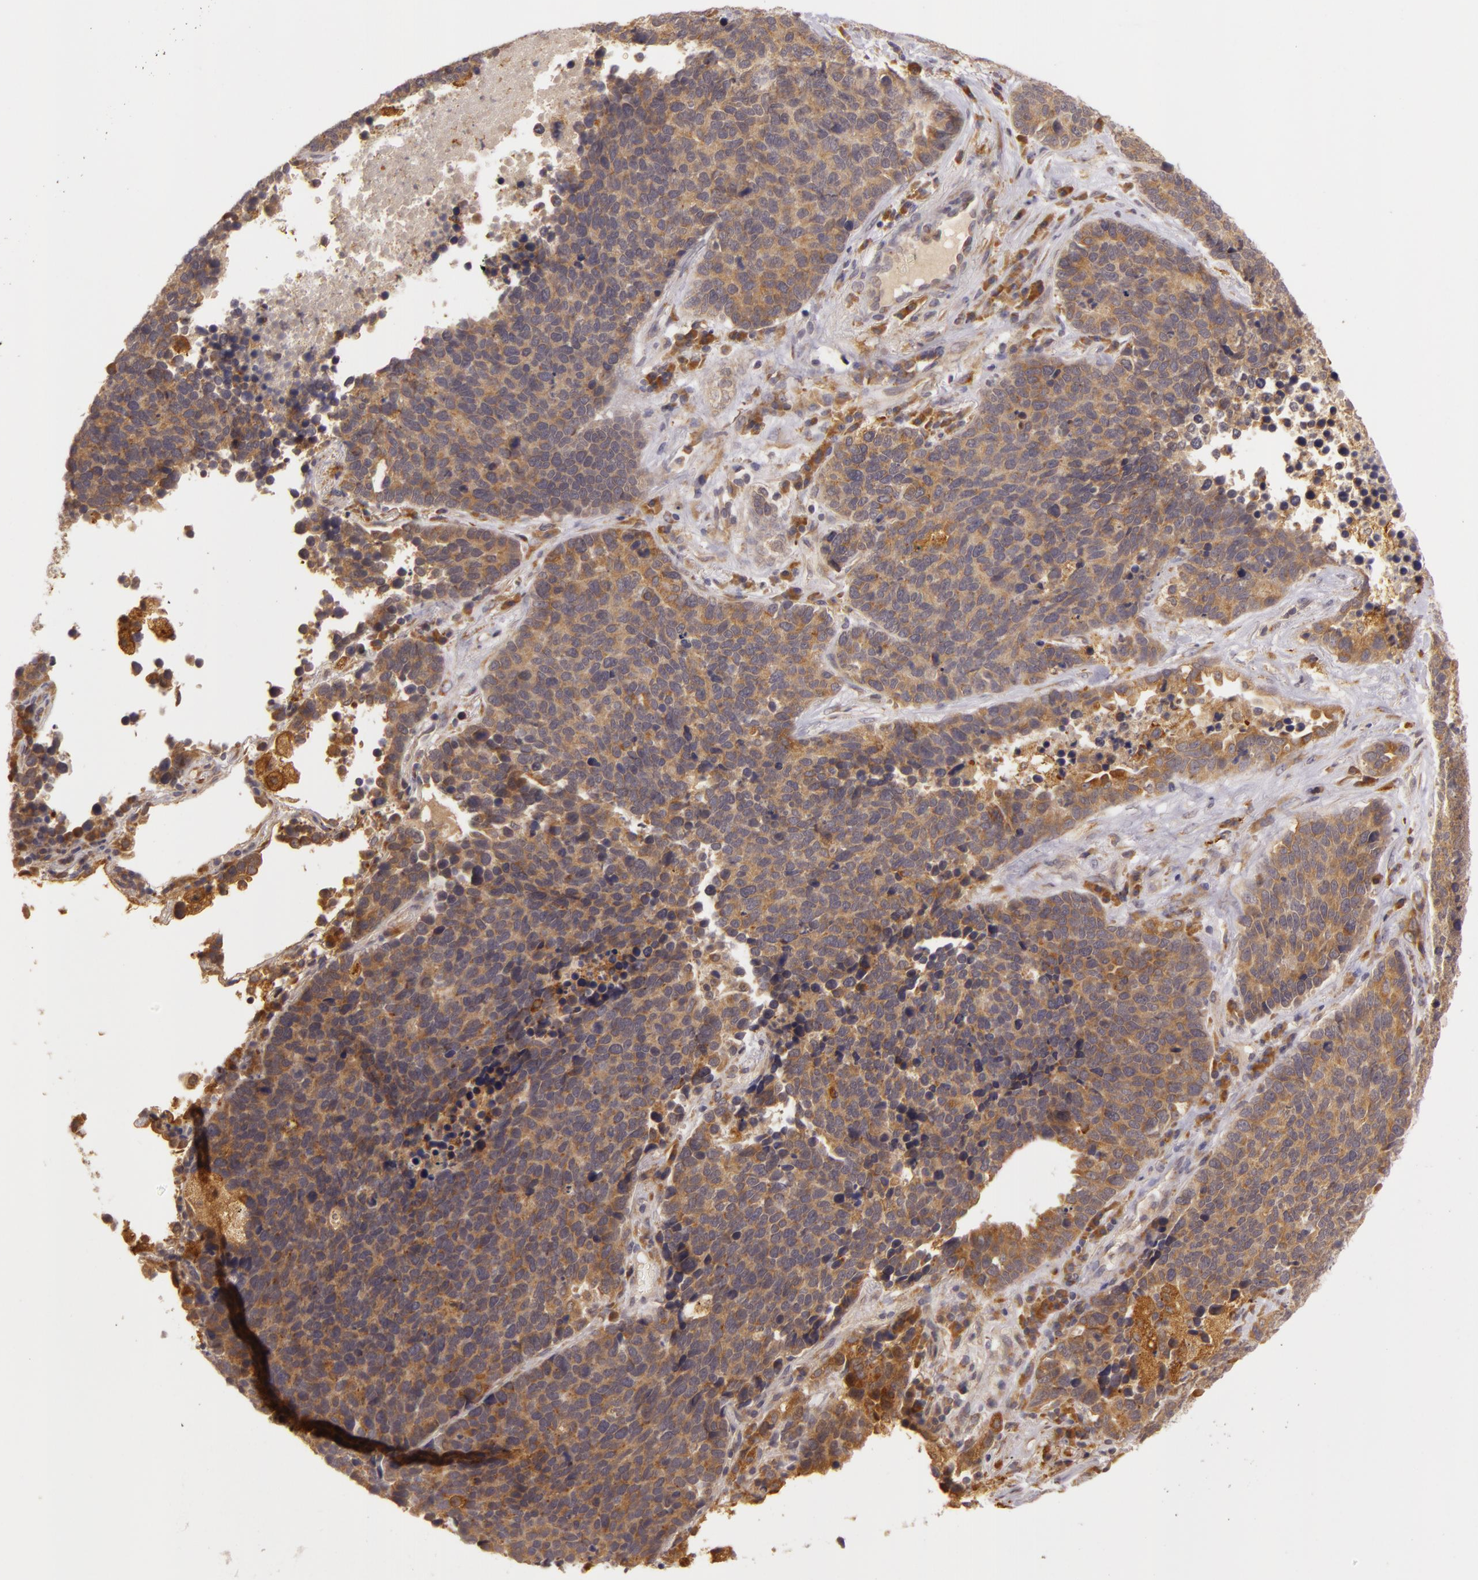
{"staining": {"intensity": "moderate", "quantity": ">75%", "location": "cytoplasmic/membranous"}, "tissue": "lung cancer", "cell_type": "Tumor cells", "image_type": "cancer", "snomed": [{"axis": "morphology", "description": "Neoplasm, malignant, NOS"}, {"axis": "topography", "description": "Lung"}], "caption": "Protein staining exhibits moderate cytoplasmic/membranous staining in about >75% of tumor cells in lung cancer (malignant neoplasm).", "gene": "PPP1R3F", "patient": {"sex": "female", "age": 75}}